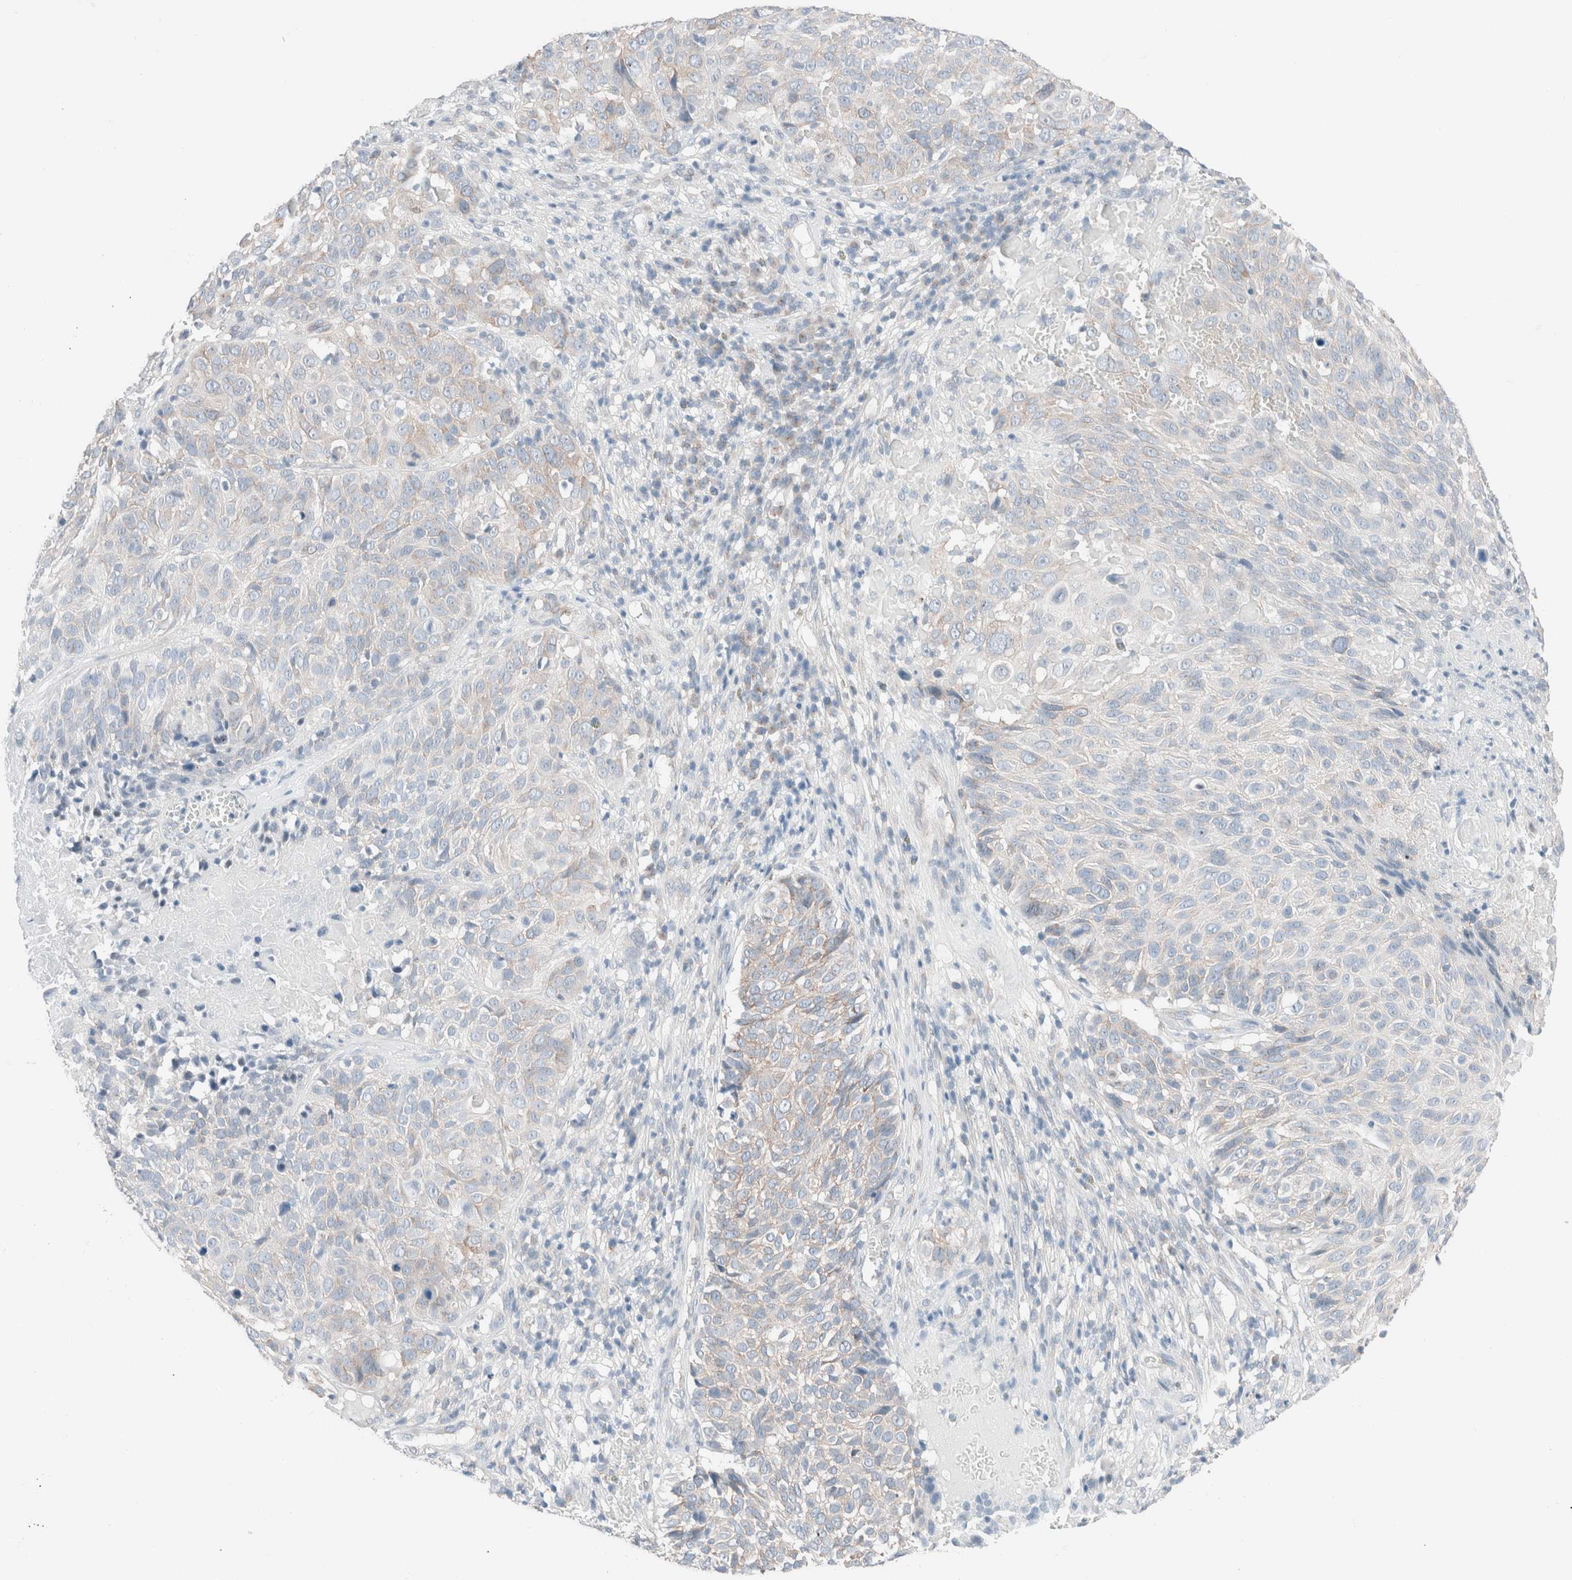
{"staining": {"intensity": "moderate", "quantity": "<25%", "location": "cytoplasmic/membranous"}, "tissue": "cervical cancer", "cell_type": "Tumor cells", "image_type": "cancer", "snomed": [{"axis": "morphology", "description": "Squamous cell carcinoma, NOS"}, {"axis": "topography", "description": "Cervix"}], "caption": "Immunohistochemistry (IHC) (DAB) staining of cervical cancer exhibits moderate cytoplasmic/membranous protein staining in about <25% of tumor cells.", "gene": "CASC3", "patient": {"sex": "female", "age": 74}}